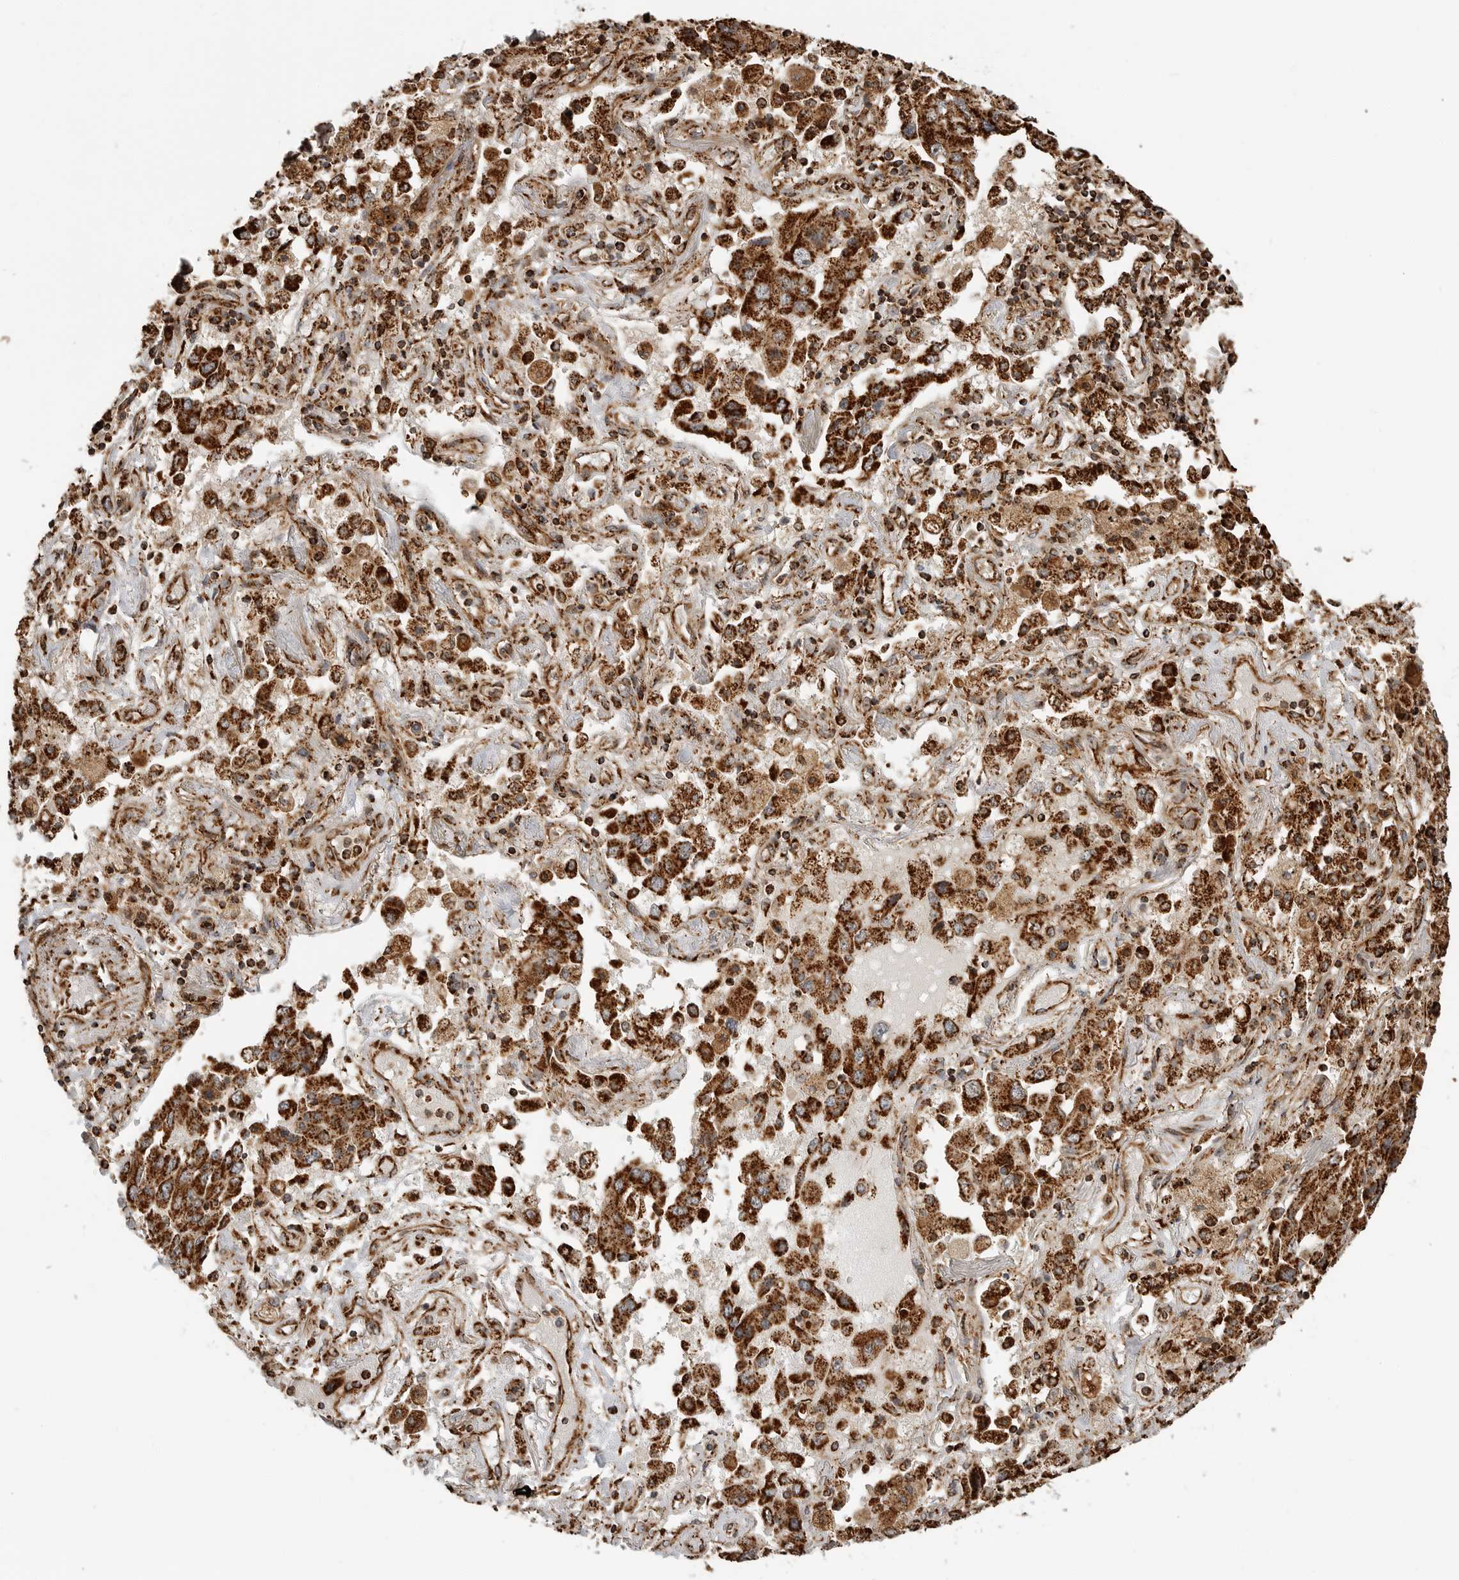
{"staining": {"intensity": "strong", "quantity": ">75%", "location": "cytoplasmic/membranous"}, "tissue": "lung cancer", "cell_type": "Tumor cells", "image_type": "cancer", "snomed": [{"axis": "morphology", "description": "Adenocarcinoma, NOS"}, {"axis": "topography", "description": "Lung"}], "caption": "Immunohistochemical staining of lung cancer (adenocarcinoma) demonstrates strong cytoplasmic/membranous protein staining in about >75% of tumor cells.", "gene": "BMP2K", "patient": {"sex": "female", "age": 65}}